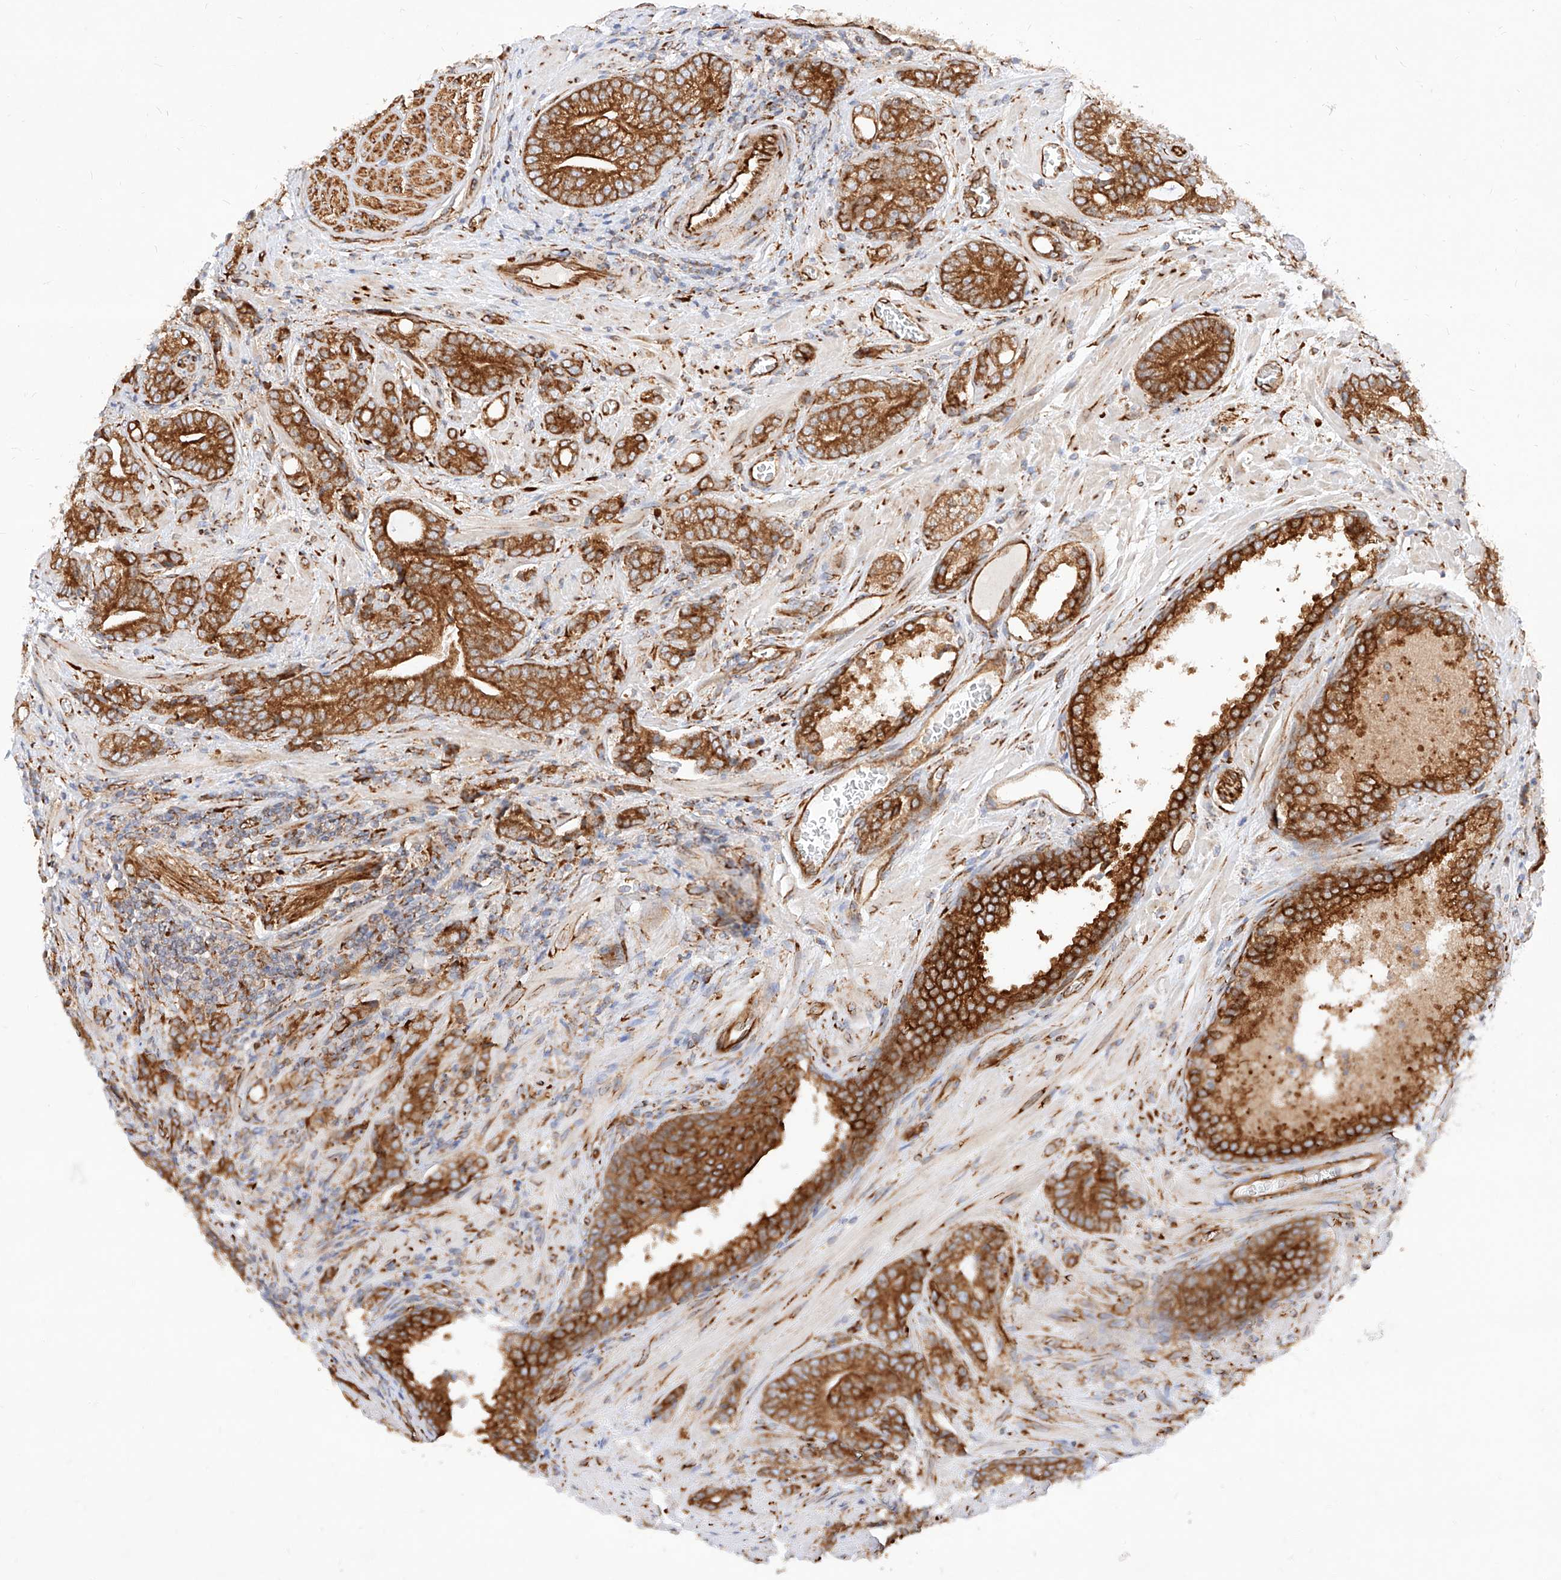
{"staining": {"intensity": "strong", "quantity": ">75%", "location": "cytoplasmic/membranous"}, "tissue": "prostate cancer", "cell_type": "Tumor cells", "image_type": "cancer", "snomed": [{"axis": "morphology", "description": "Adenocarcinoma, High grade"}, {"axis": "topography", "description": "Prostate"}], "caption": "This is a histology image of immunohistochemistry (IHC) staining of prostate cancer, which shows strong positivity in the cytoplasmic/membranous of tumor cells.", "gene": "CSGALNACT2", "patient": {"sex": "male", "age": 57}}